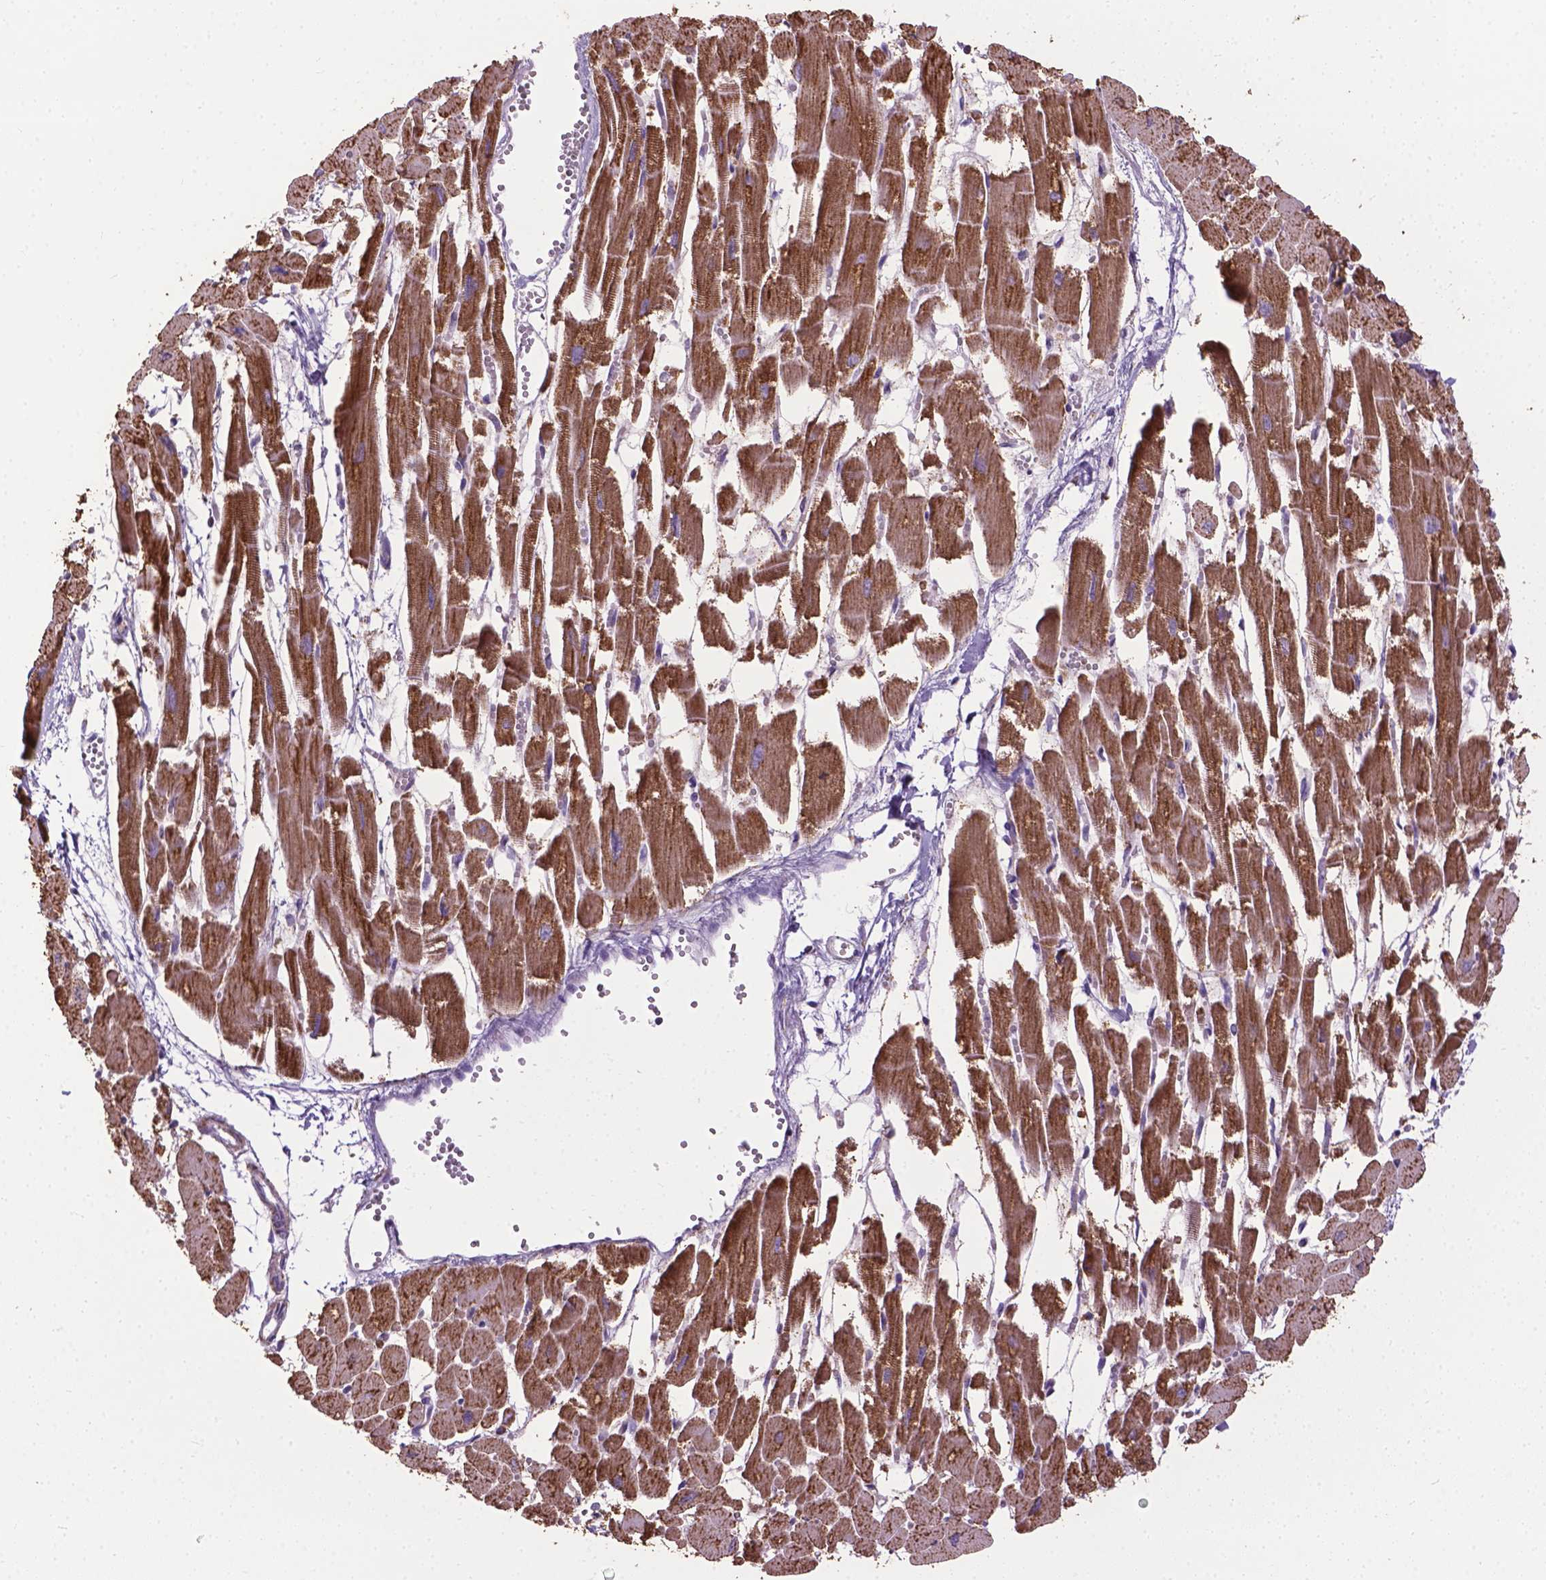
{"staining": {"intensity": "moderate", "quantity": ">75%", "location": "cytoplasmic/membranous"}, "tissue": "heart muscle", "cell_type": "Cardiomyocytes", "image_type": "normal", "snomed": [{"axis": "morphology", "description": "Normal tissue, NOS"}, {"axis": "topography", "description": "Heart"}], "caption": "Immunohistochemical staining of unremarkable heart muscle displays >75% levels of moderate cytoplasmic/membranous protein positivity in approximately >75% of cardiomyocytes. Using DAB (brown) and hematoxylin (blue) stains, captured at high magnification using brightfield microscopy.", "gene": "VDAC1", "patient": {"sex": "female", "age": 52}}